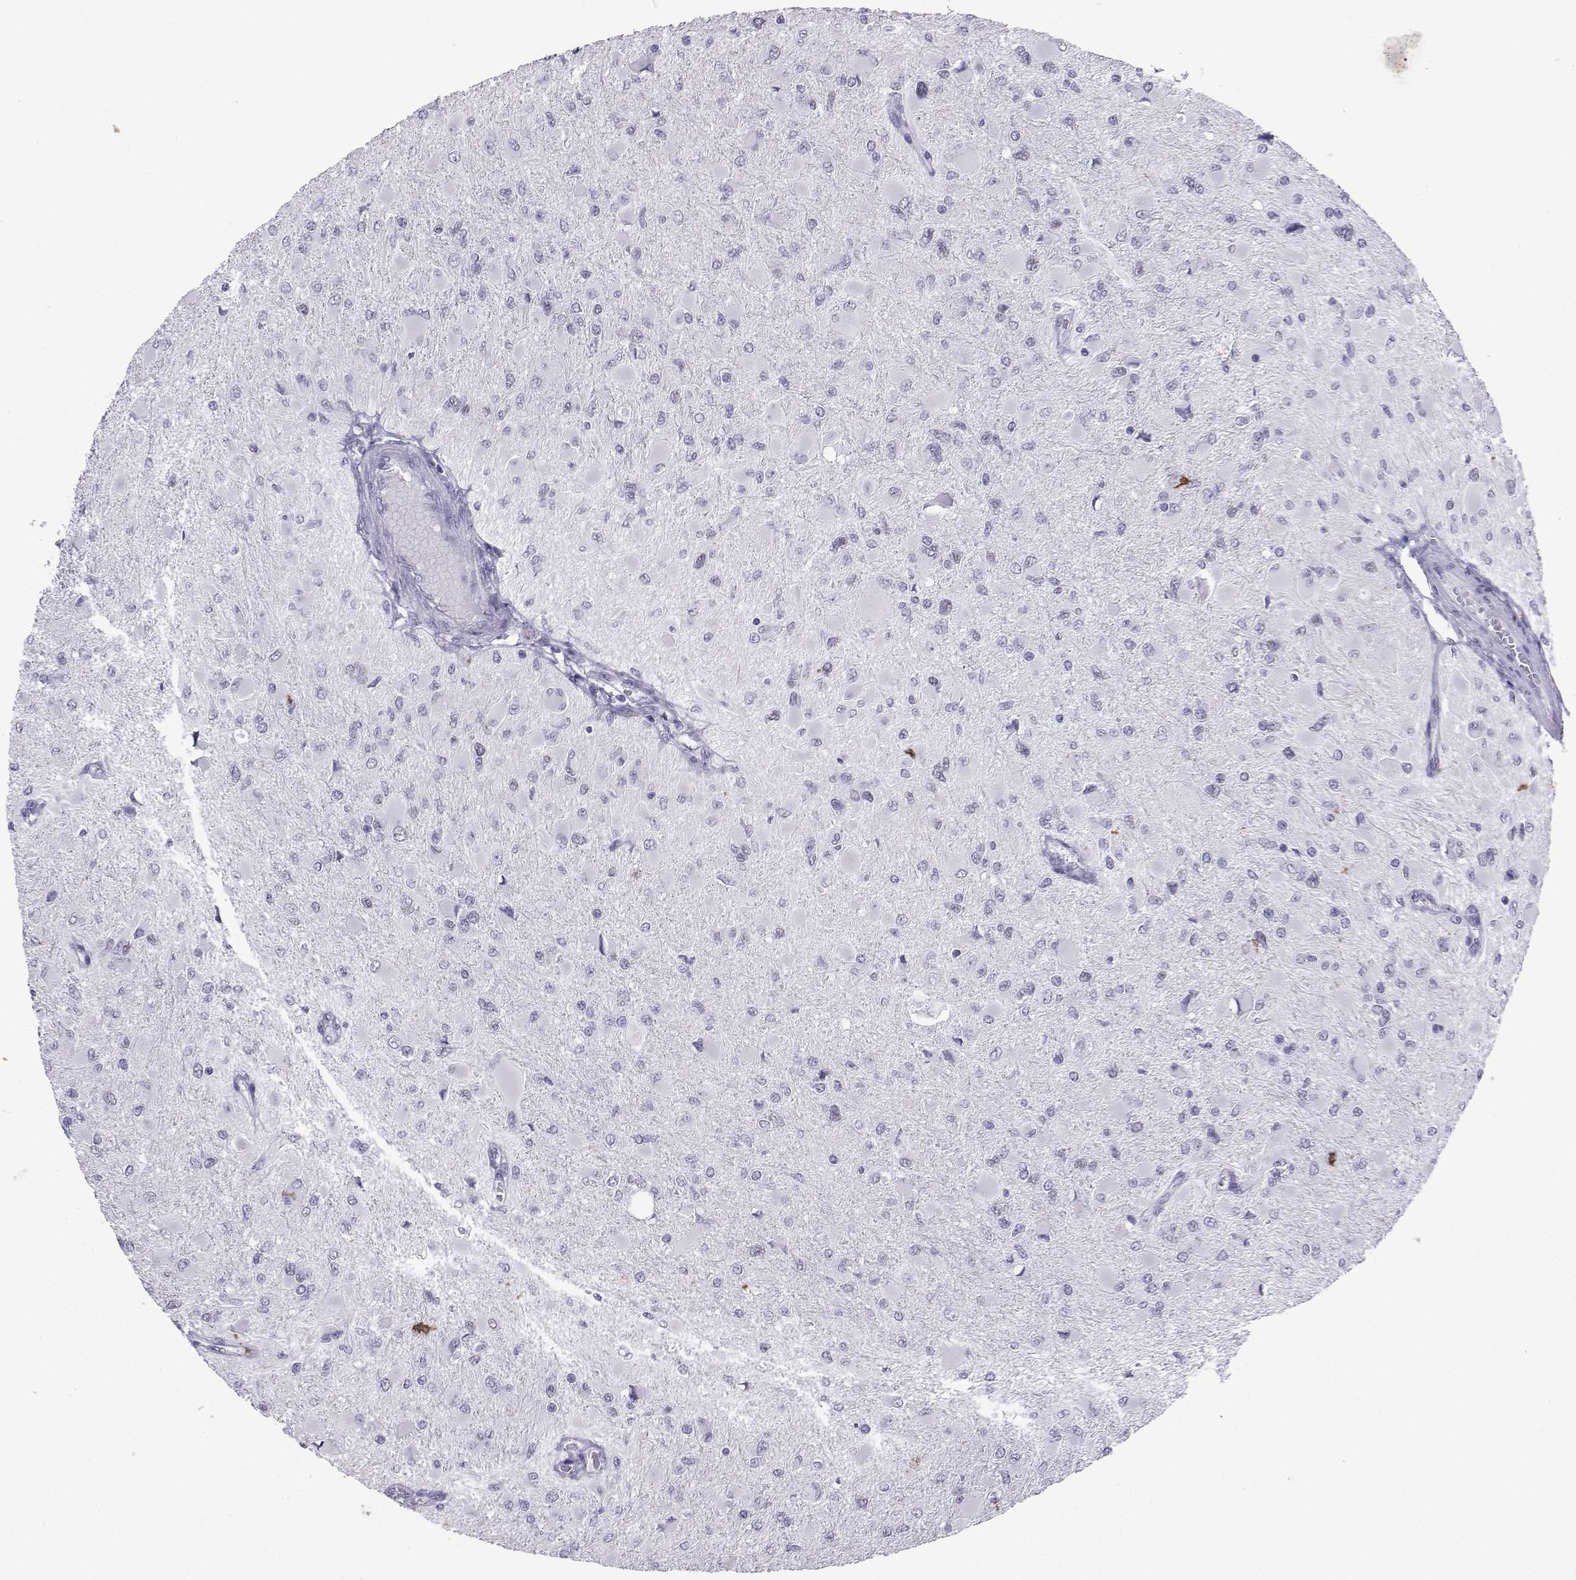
{"staining": {"intensity": "negative", "quantity": "none", "location": "none"}, "tissue": "glioma", "cell_type": "Tumor cells", "image_type": "cancer", "snomed": [{"axis": "morphology", "description": "Glioma, malignant, High grade"}, {"axis": "topography", "description": "Cerebral cortex"}], "caption": "The image displays no significant positivity in tumor cells of malignant glioma (high-grade).", "gene": "LORICRIN", "patient": {"sex": "female", "age": 36}}